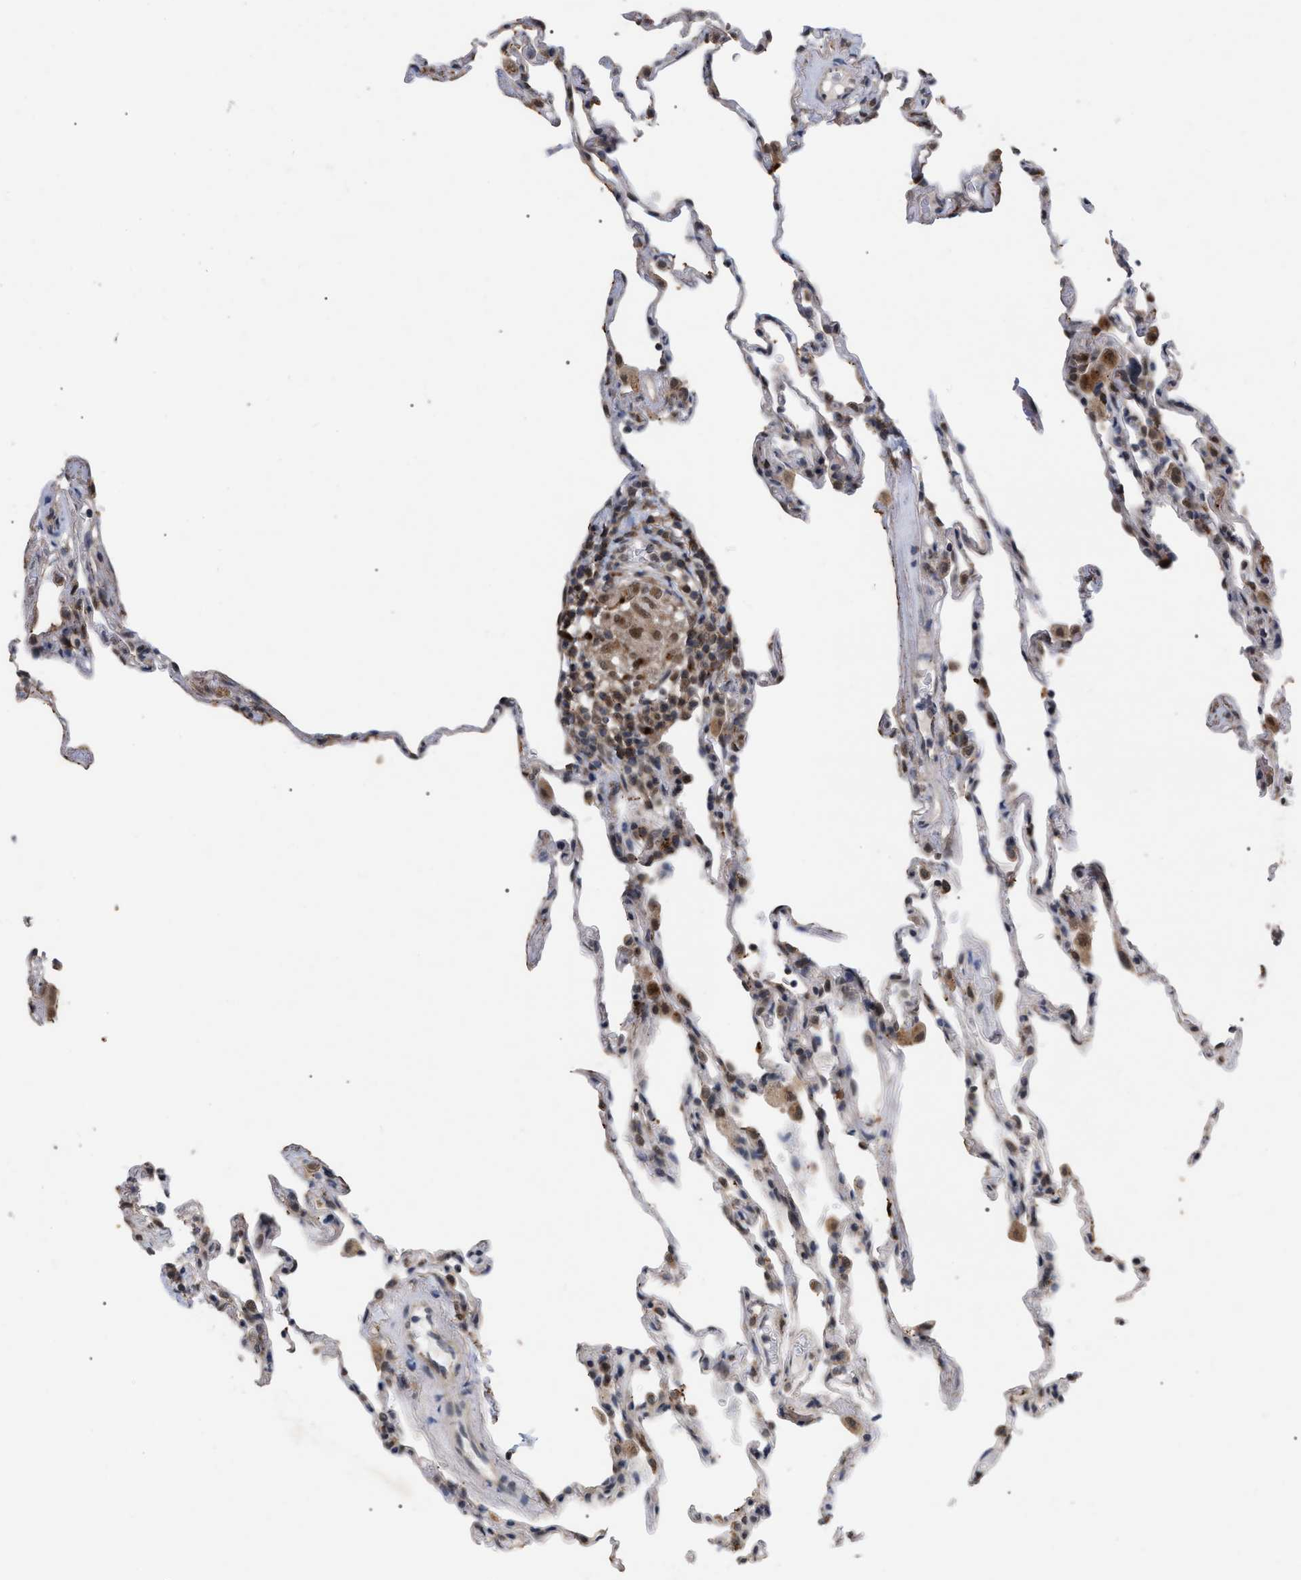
{"staining": {"intensity": "moderate", "quantity": "<25%", "location": "cytoplasmic/membranous,nuclear"}, "tissue": "lung", "cell_type": "Alveolar cells", "image_type": "normal", "snomed": [{"axis": "morphology", "description": "Normal tissue, NOS"}, {"axis": "topography", "description": "Lung"}], "caption": "The image reveals staining of normal lung, revealing moderate cytoplasmic/membranous,nuclear protein positivity (brown color) within alveolar cells. (DAB (3,3'-diaminobenzidine) IHC with brightfield microscopy, high magnification).", "gene": "UPF1", "patient": {"sex": "male", "age": 59}}